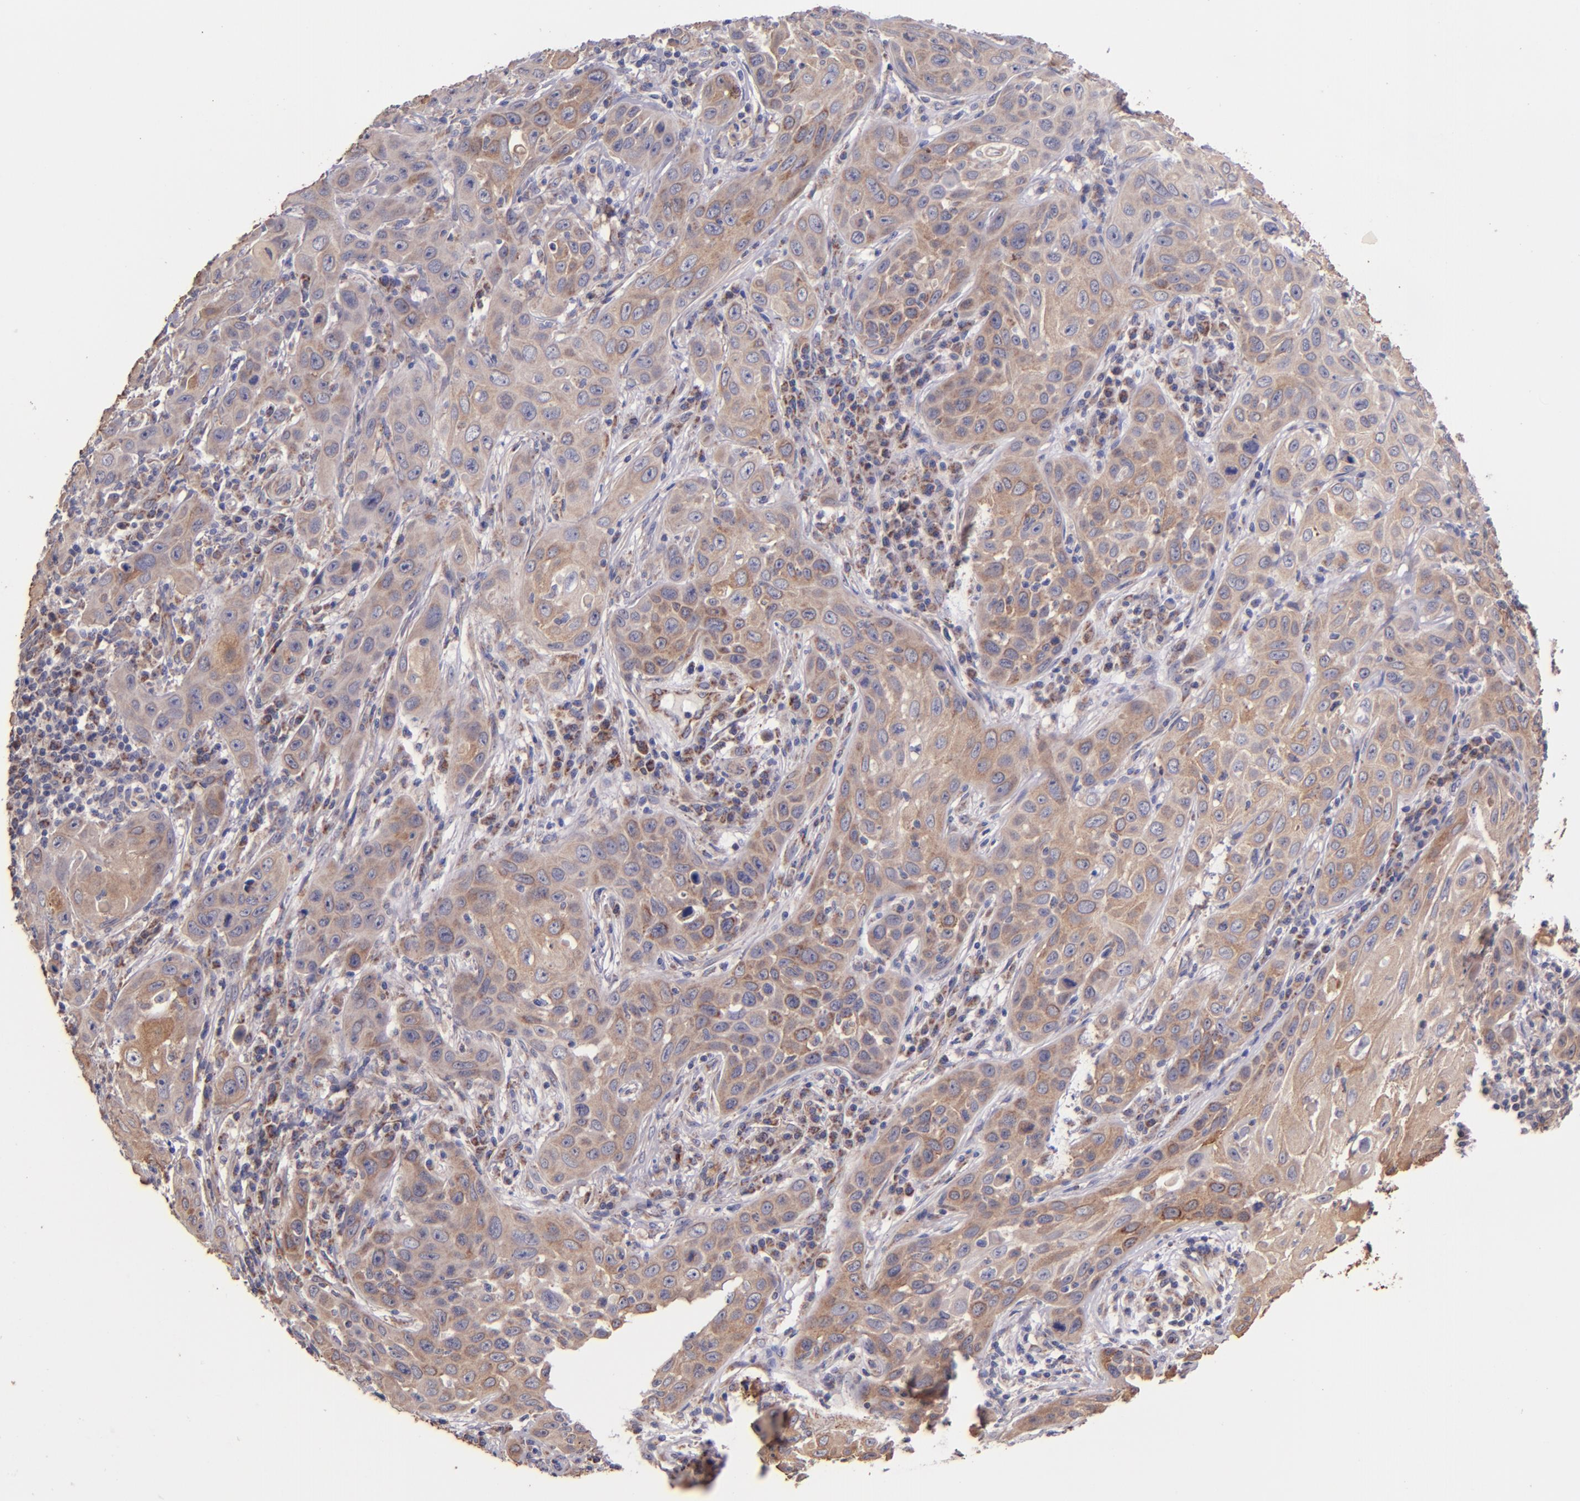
{"staining": {"intensity": "moderate", "quantity": "25%-75%", "location": "cytoplasmic/membranous"}, "tissue": "skin cancer", "cell_type": "Tumor cells", "image_type": "cancer", "snomed": [{"axis": "morphology", "description": "Squamous cell carcinoma, NOS"}, {"axis": "topography", "description": "Skin"}], "caption": "A histopathology image of human skin cancer (squamous cell carcinoma) stained for a protein reveals moderate cytoplasmic/membranous brown staining in tumor cells. (brown staining indicates protein expression, while blue staining denotes nuclei).", "gene": "SHC1", "patient": {"sex": "male", "age": 84}}